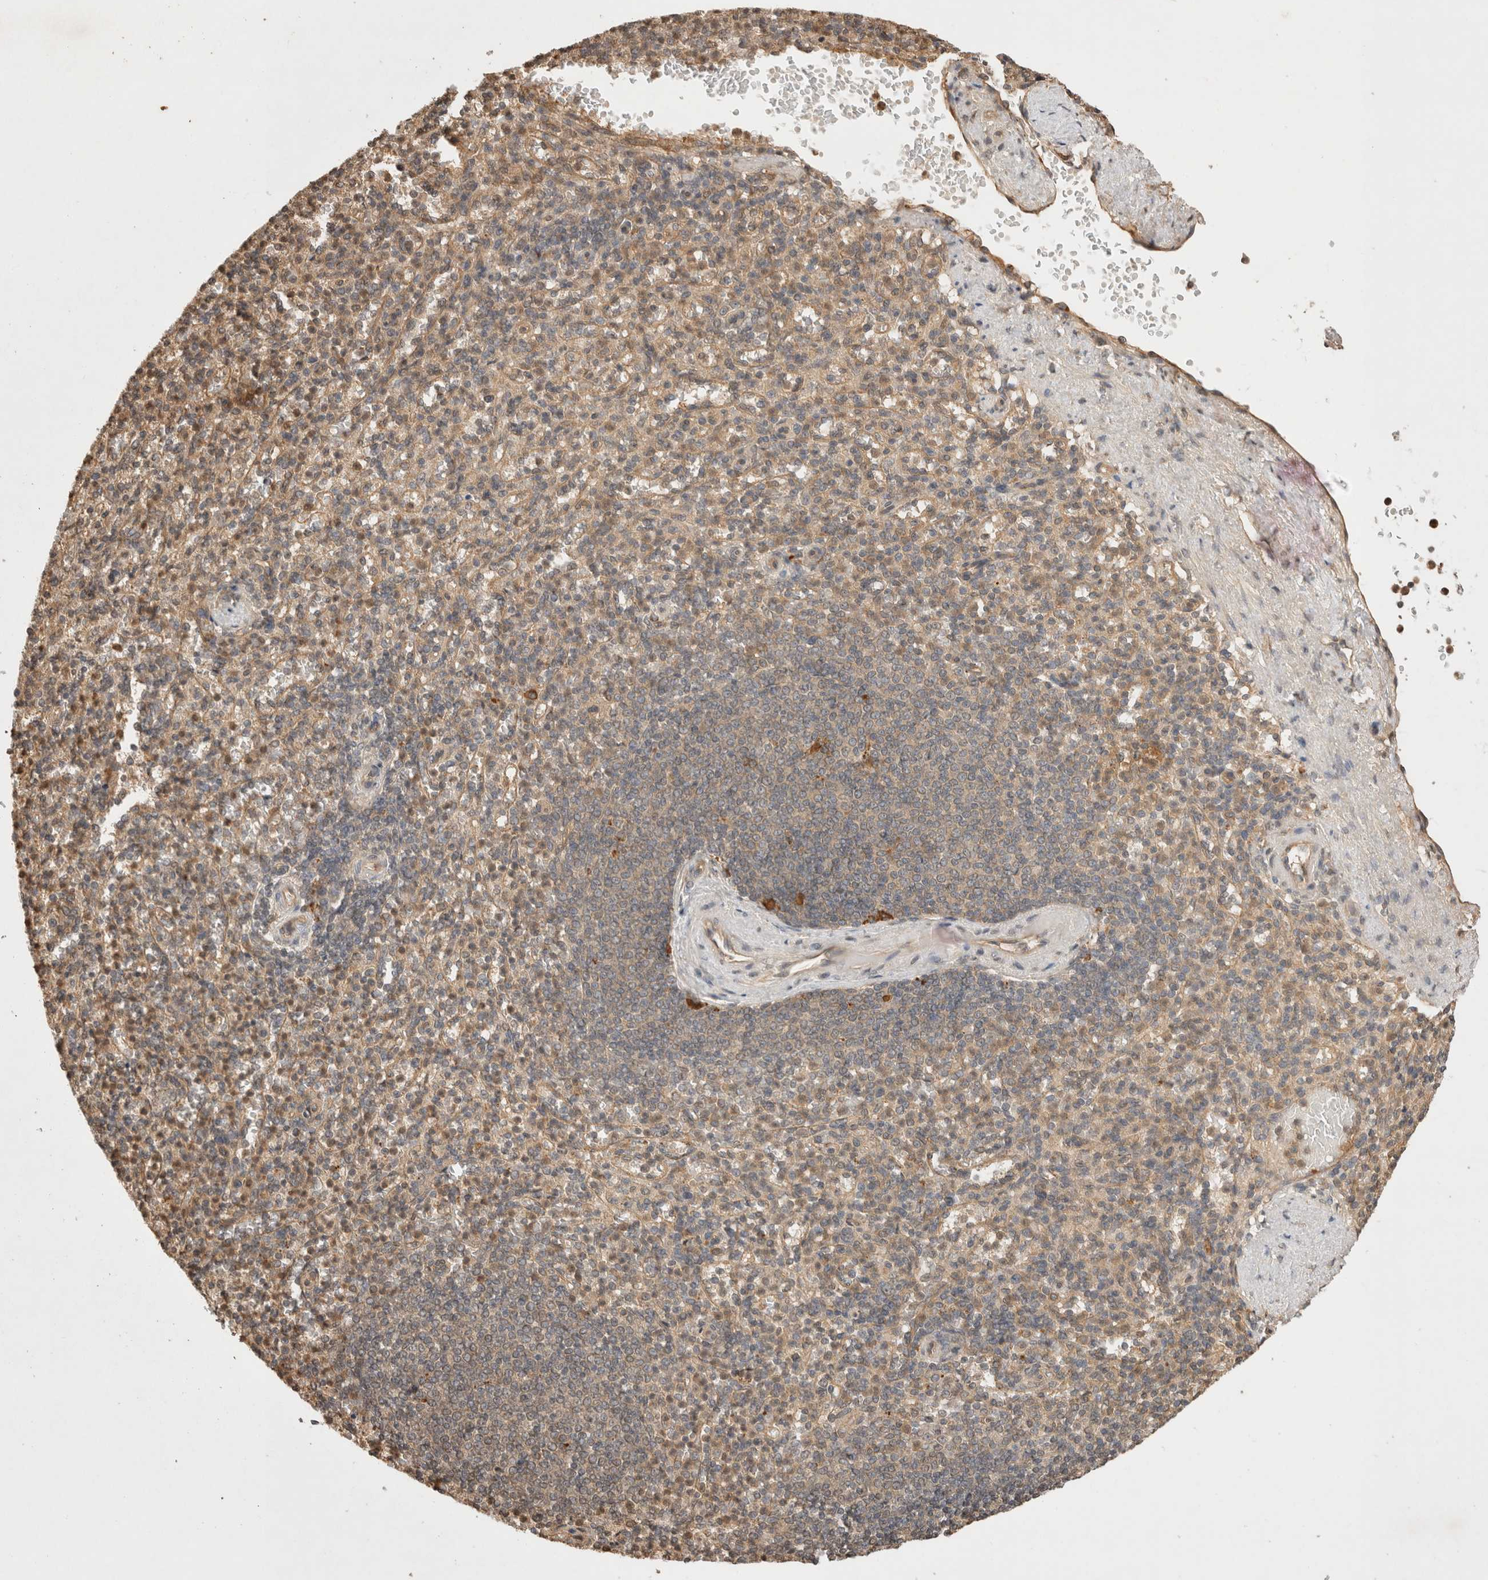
{"staining": {"intensity": "moderate", "quantity": "25%-75%", "location": "cytoplasmic/membranous"}, "tissue": "spleen", "cell_type": "Cells in red pulp", "image_type": "normal", "snomed": [{"axis": "morphology", "description": "Normal tissue, NOS"}, {"axis": "topography", "description": "Spleen"}], "caption": "Immunohistochemistry photomicrograph of normal human spleen stained for a protein (brown), which exhibits medium levels of moderate cytoplasmic/membranous staining in approximately 25%-75% of cells in red pulp.", "gene": "PRMT3", "patient": {"sex": "female", "age": 74}}